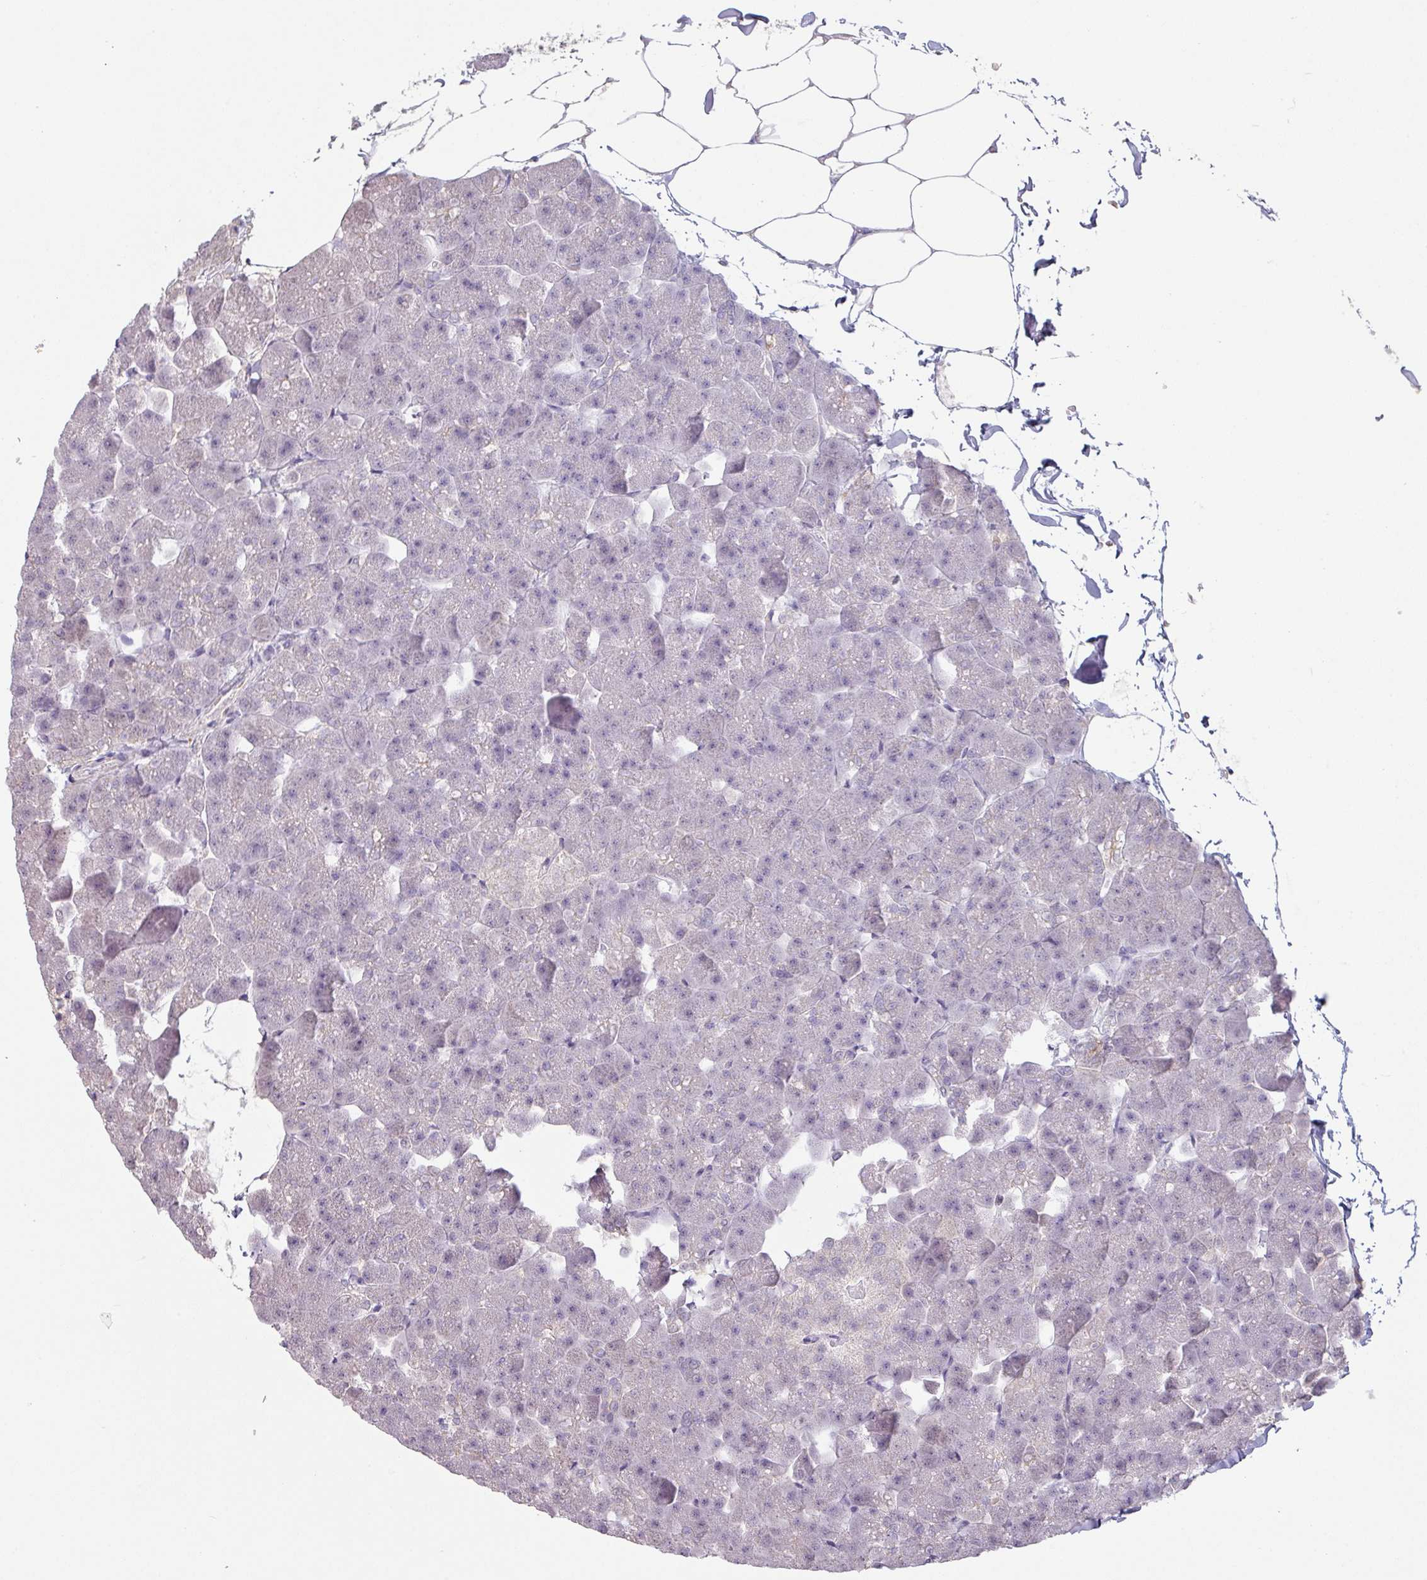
{"staining": {"intensity": "weak", "quantity": "25%-75%", "location": "cytoplasmic/membranous"}, "tissue": "pancreas", "cell_type": "Exocrine glandular cells", "image_type": "normal", "snomed": [{"axis": "morphology", "description": "Normal tissue, NOS"}, {"axis": "topography", "description": "Pancreas"}], "caption": "Weak cytoplasmic/membranous expression for a protein is seen in about 25%-75% of exocrine glandular cells of benign pancreas using IHC.", "gene": "MAGEC3", "patient": {"sex": "male", "age": 35}}